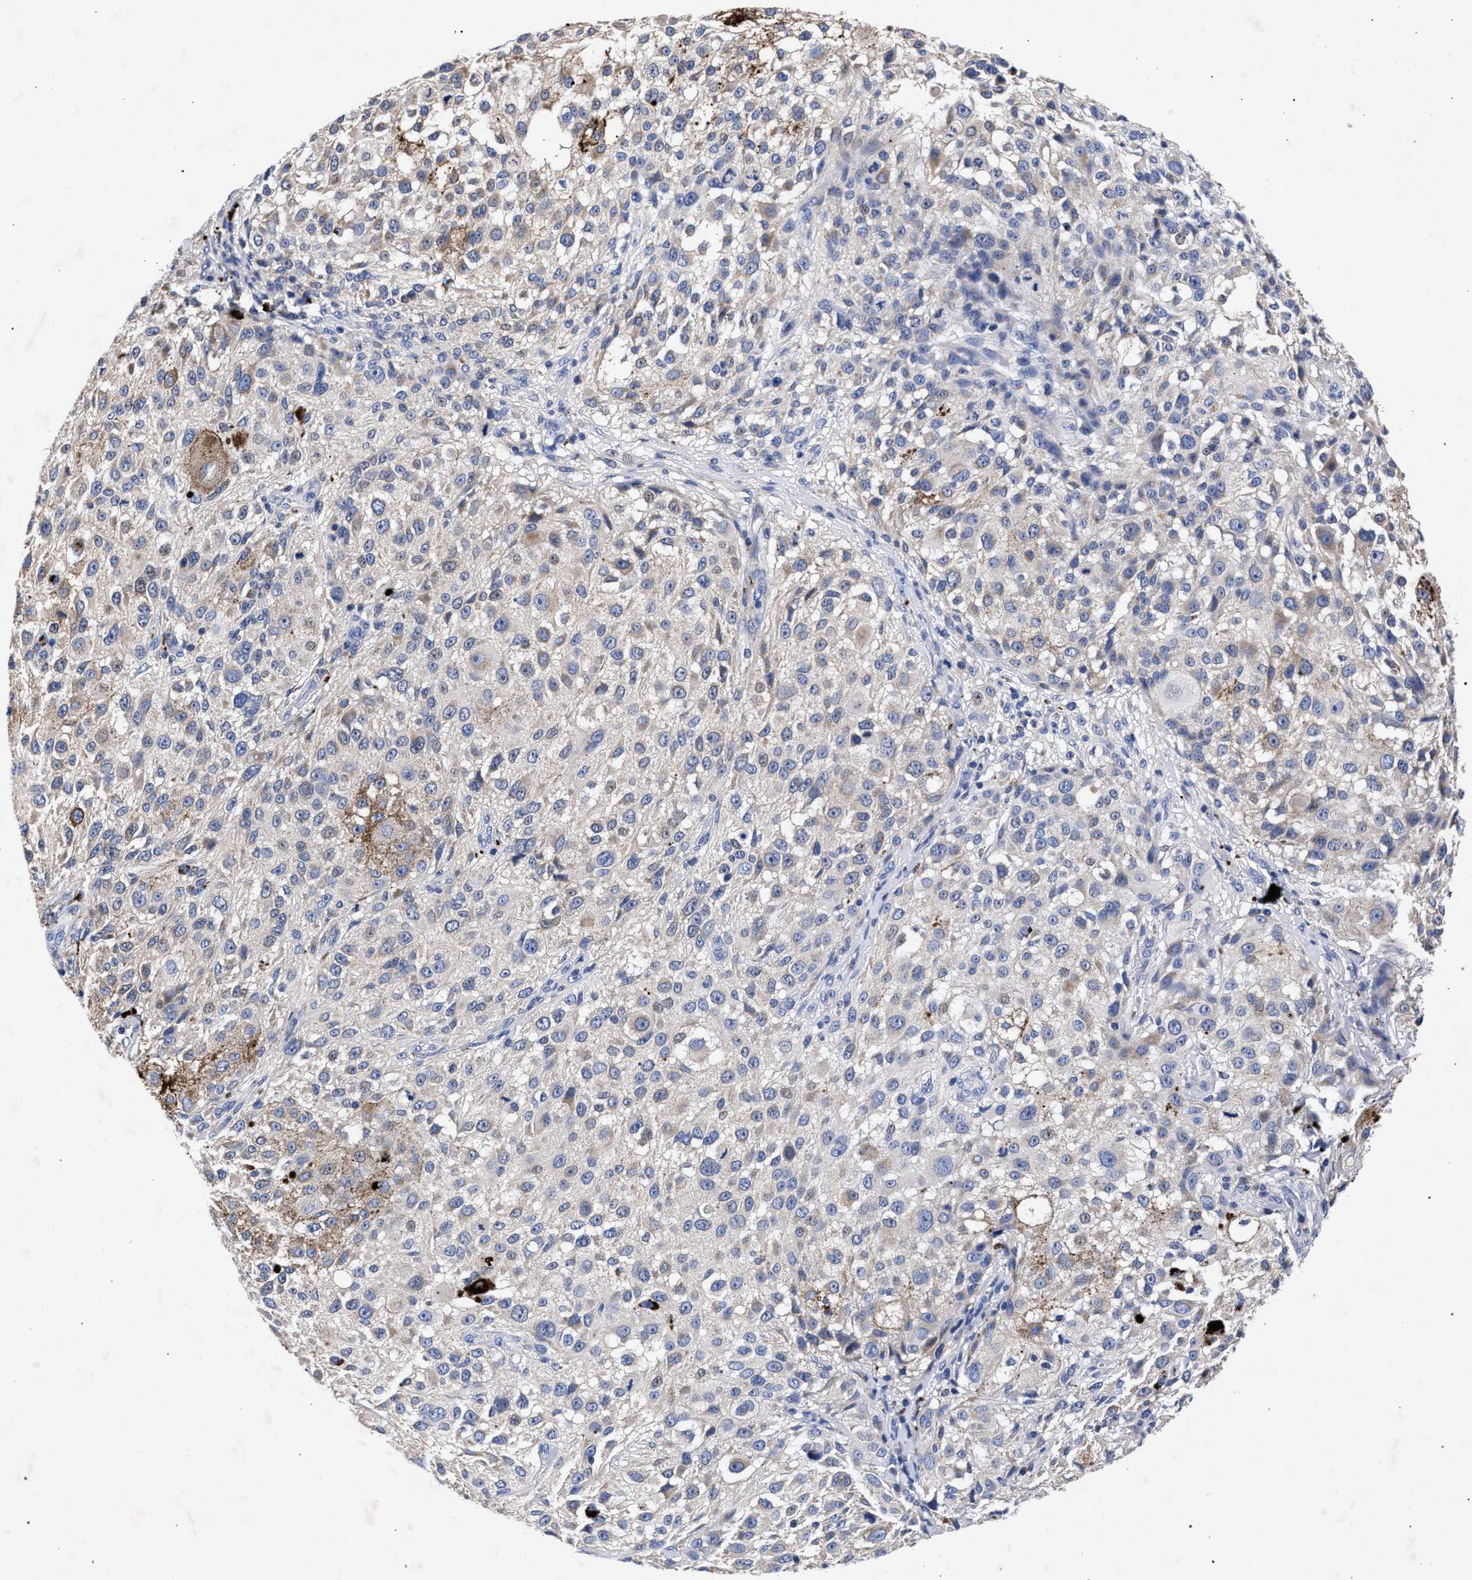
{"staining": {"intensity": "weak", "quantity": "<25%", "location": "cytoplasmic/membranous"}, "tissue": "melanoma", "cell_type": "Tumor cells", "image_type": "cancer", "snomed": [{"axis": "morphology", "description": "Necrosis, NOS"}, {"axis": "morphology", "description": "Malignant melanoma, NOS"}, {"axis": "topography", "description": "Skin"}], "caption": "This is an immunohistochemistry (IHC) image of malignant melanoma. There is no expression in tumor cells.", "gene": "HSD17B14", "patient": {"sex": "female", "age": 87}}